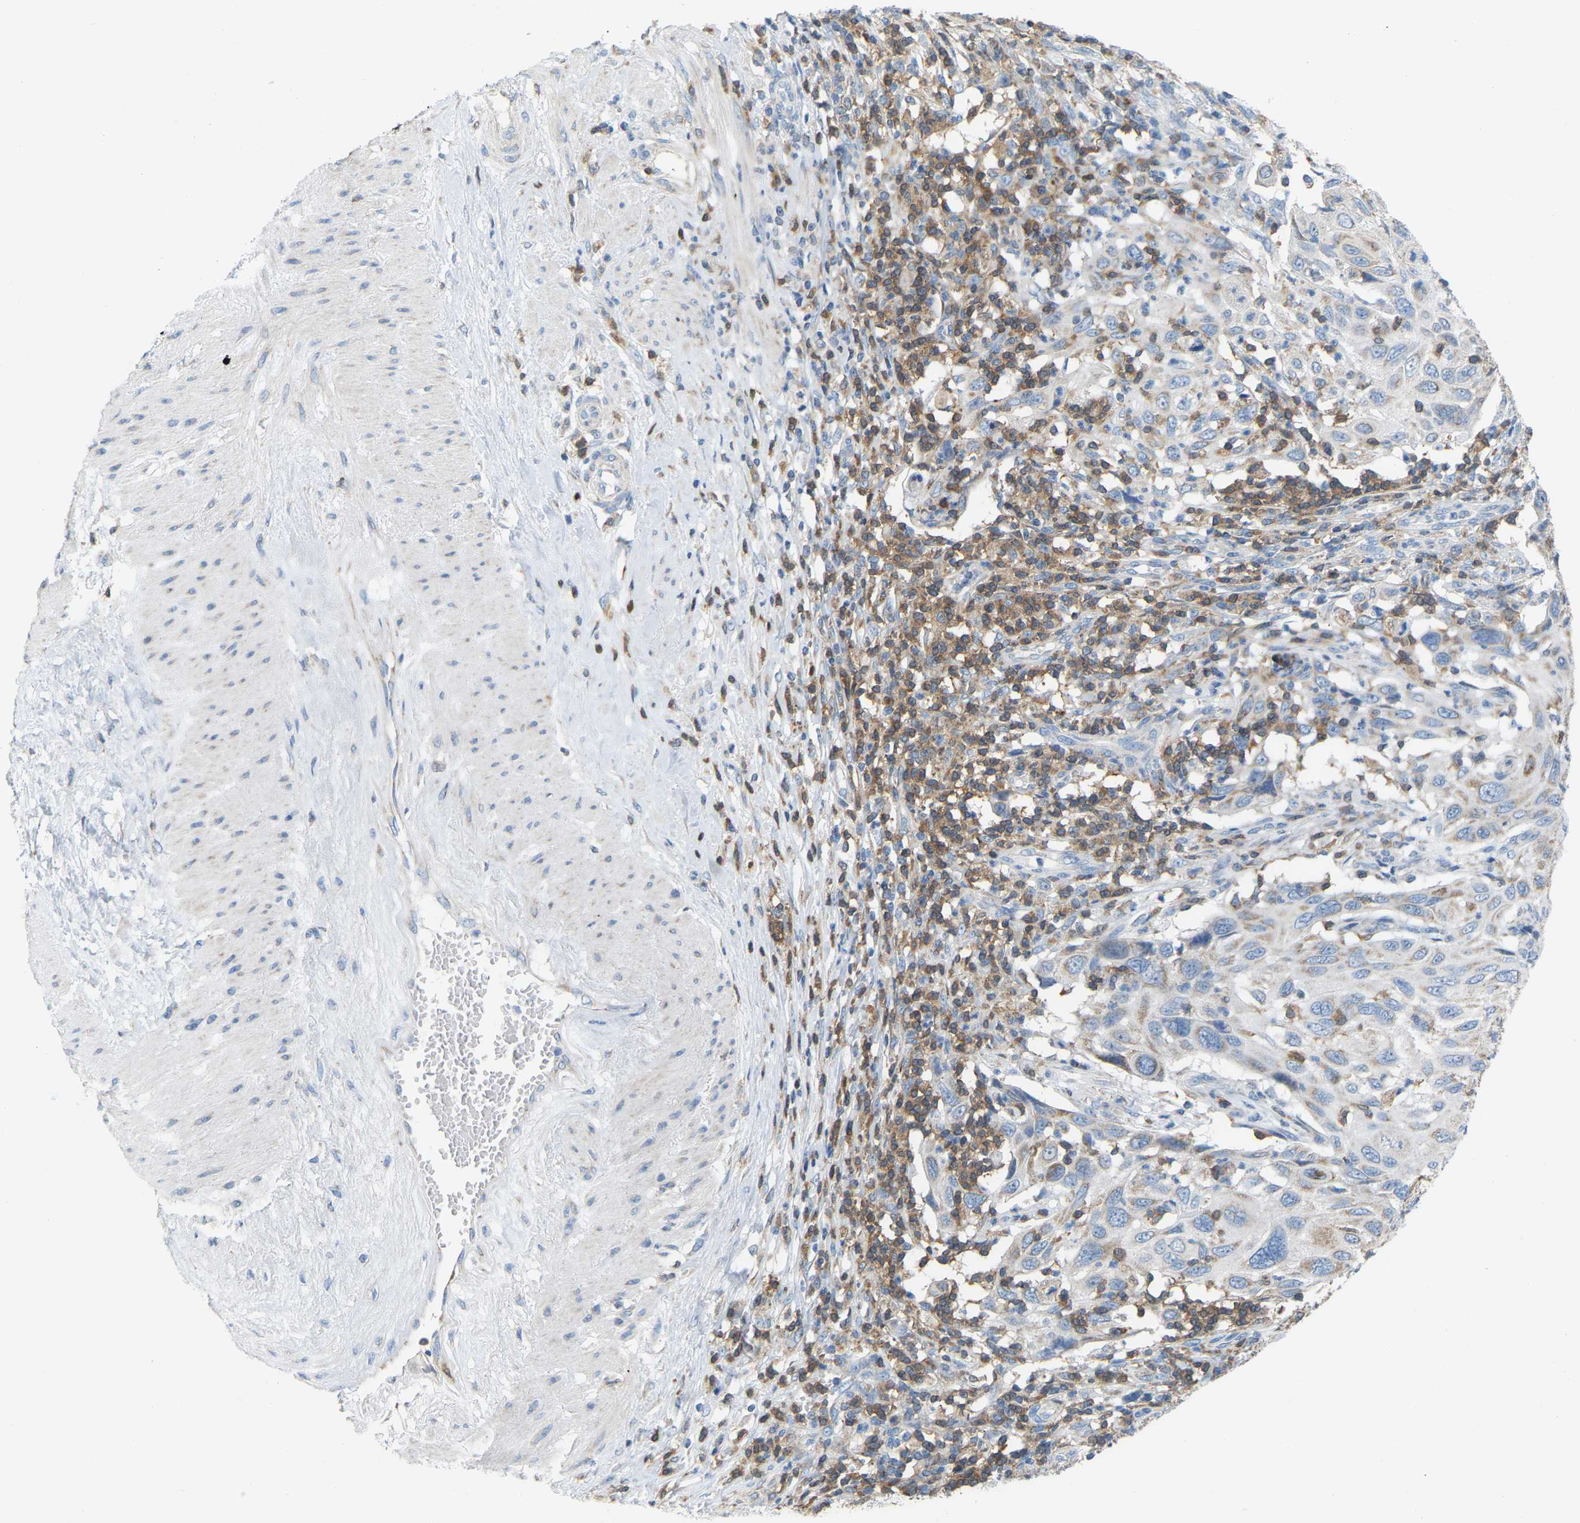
{"staining": {"intensity": "negative", "quantity": "none", "location": "none"}, "tissue": "cervical cancer", "cell_type": "Tumor cells", "image_type": "cancer", "snomed": [{"axis": "morphology", "description": "Squamous cell carcinoma, NOS"}, {"axis": "topography", "description": "Cervix"}], "caption": "Tumor cells show no significant protein positivity in cervical cancer (squamous cell carcinoma). (DAB (3,3'-diaminobenzidine) immunohistochemistry visualized using brightfield microscopy, high magnification).", "gene": "CROT", "patient": {"sex": "female", "age": 70}}